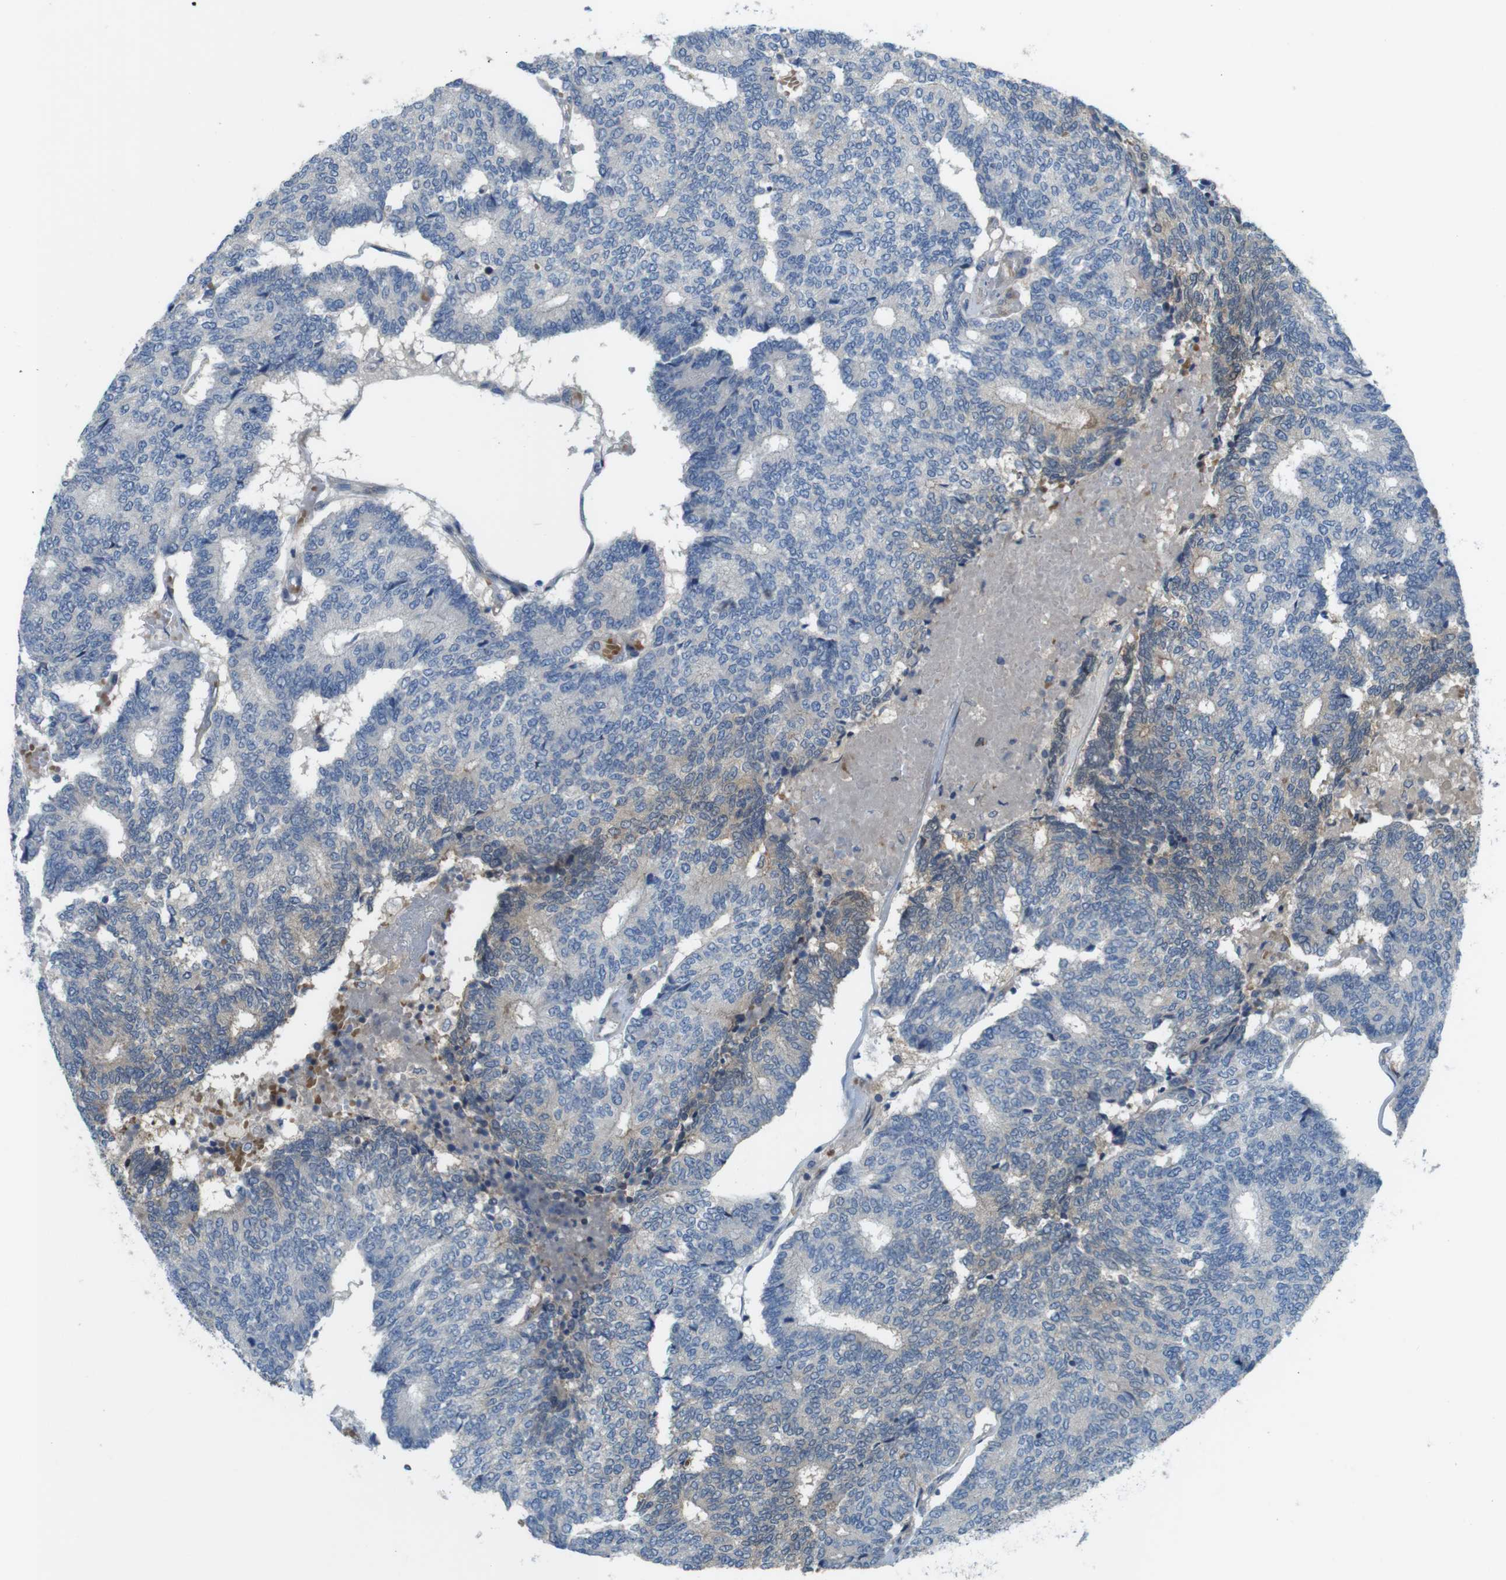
{"staining": {"intensity": "negative", "quantity": "none", "location": "none"}, "tissue": "prostate cancer", "cell_type": "Tumor cells", "image_type": "cancer", "snomed": [{"axis": "morphology", "description": "Normal tissue, NOS"}, {"axis": "morphology", "description": "Adenocarcinoma, High grade"}, {"axis": "topography", "description": "Prostate"}, {"axis": "topography", "description": "Seminal veicle"}], "caption": "A photomicrograph of high-grade adenocarcinoma (prostate) stained for a protein exhibits no brown staining in tumor cells.", "gene": "ABHD15", "patient": {"sex": "male", "age": 55}}